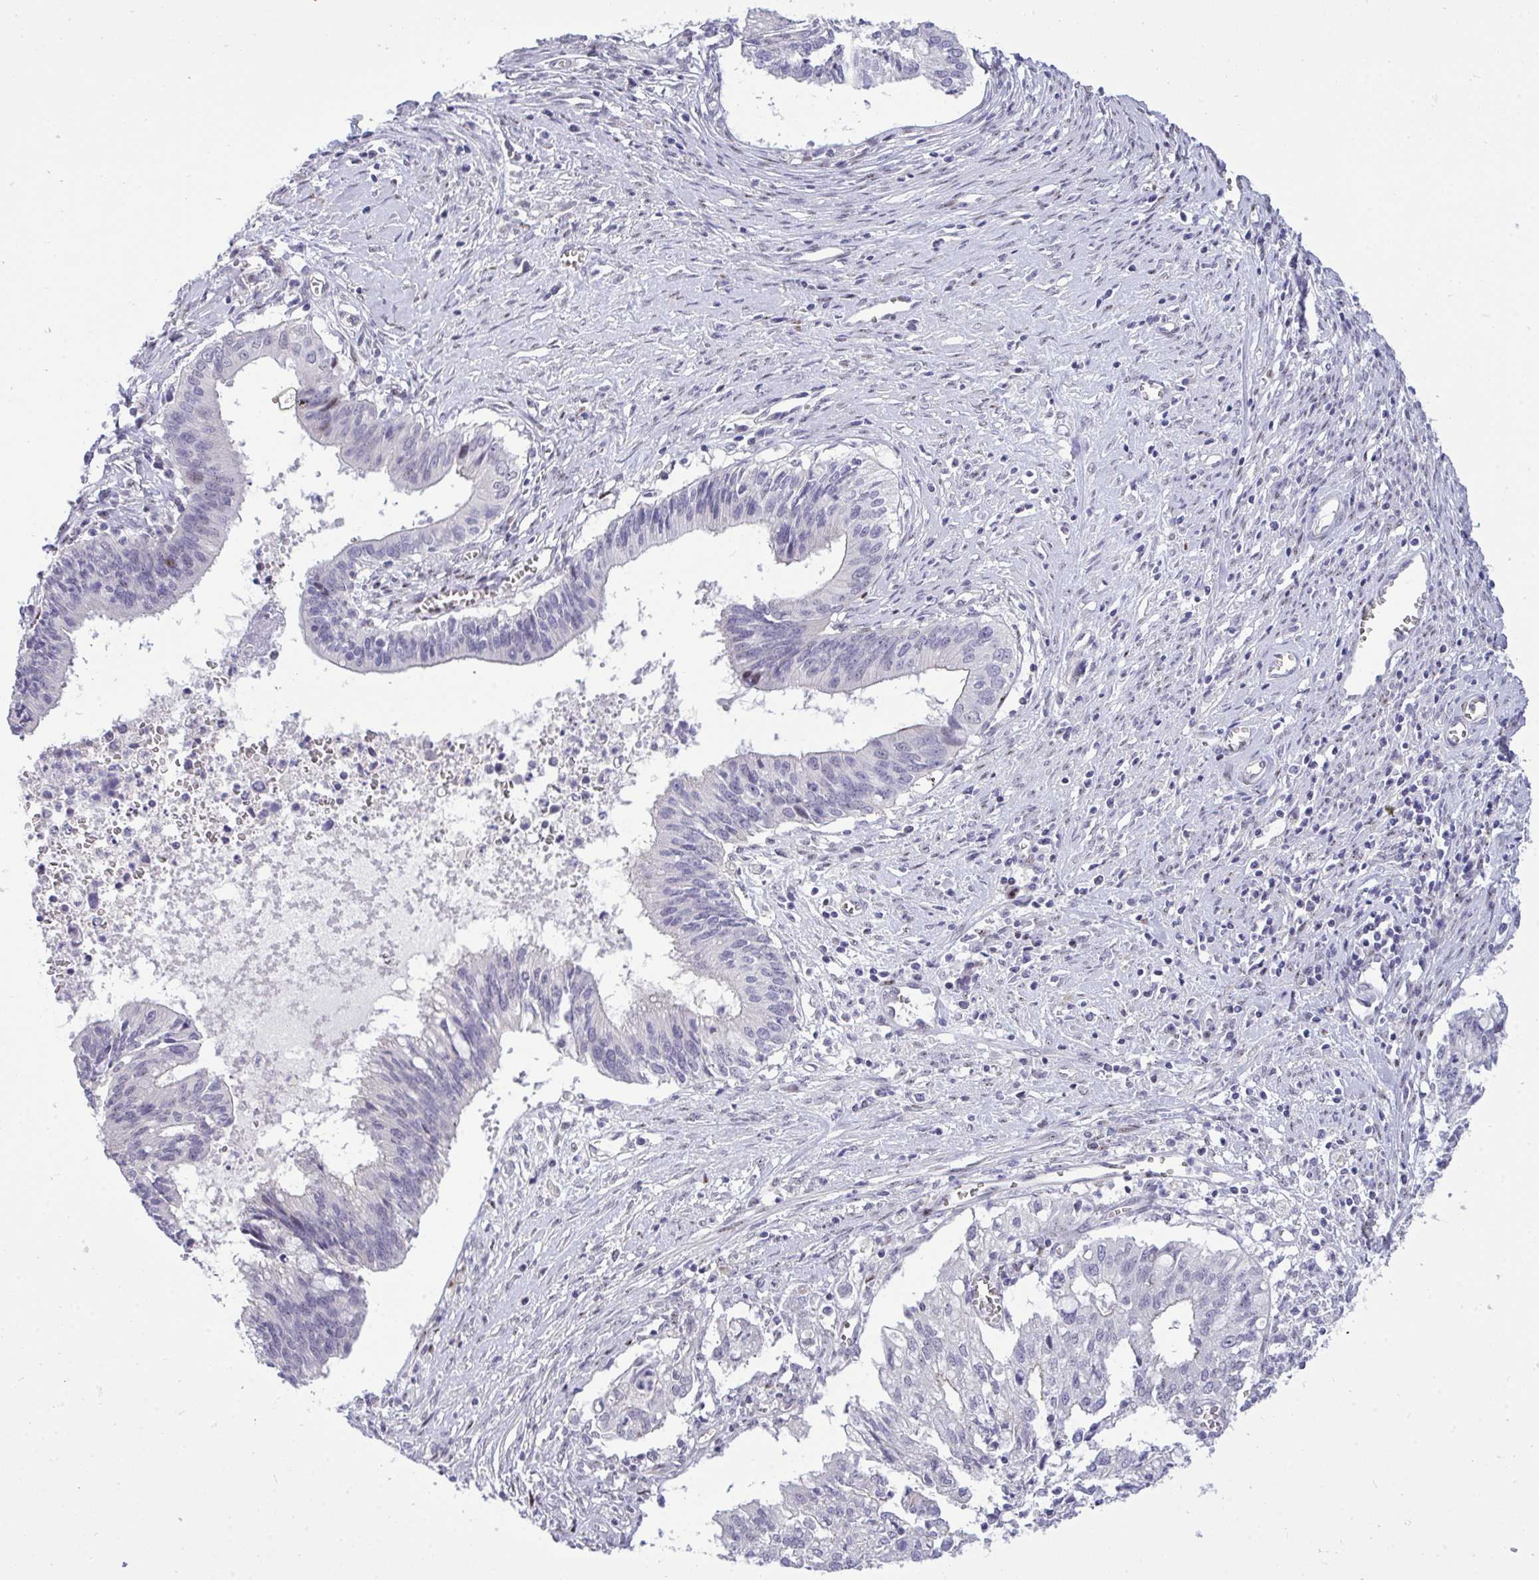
{"staining": {"intensity": "weak", "quantity": "<25%", "location": "nuclear"}, "tissue": "cervical cancer", "cell_type": "Tumor cells", "image_type": "cancer", "snomed": [{"axis": "morphology", "description": "Adenocarcinoma, NOS"}, {"axis": "topography", "description": "Cervix"}], "caption": "High power microscopy image of an IHC micrograph of adenocarcinoma (cervical), revealing no significant expression in tumor cells.", "gene": "PLPPR3", "patient": {"sex": "female", "age": 44}}